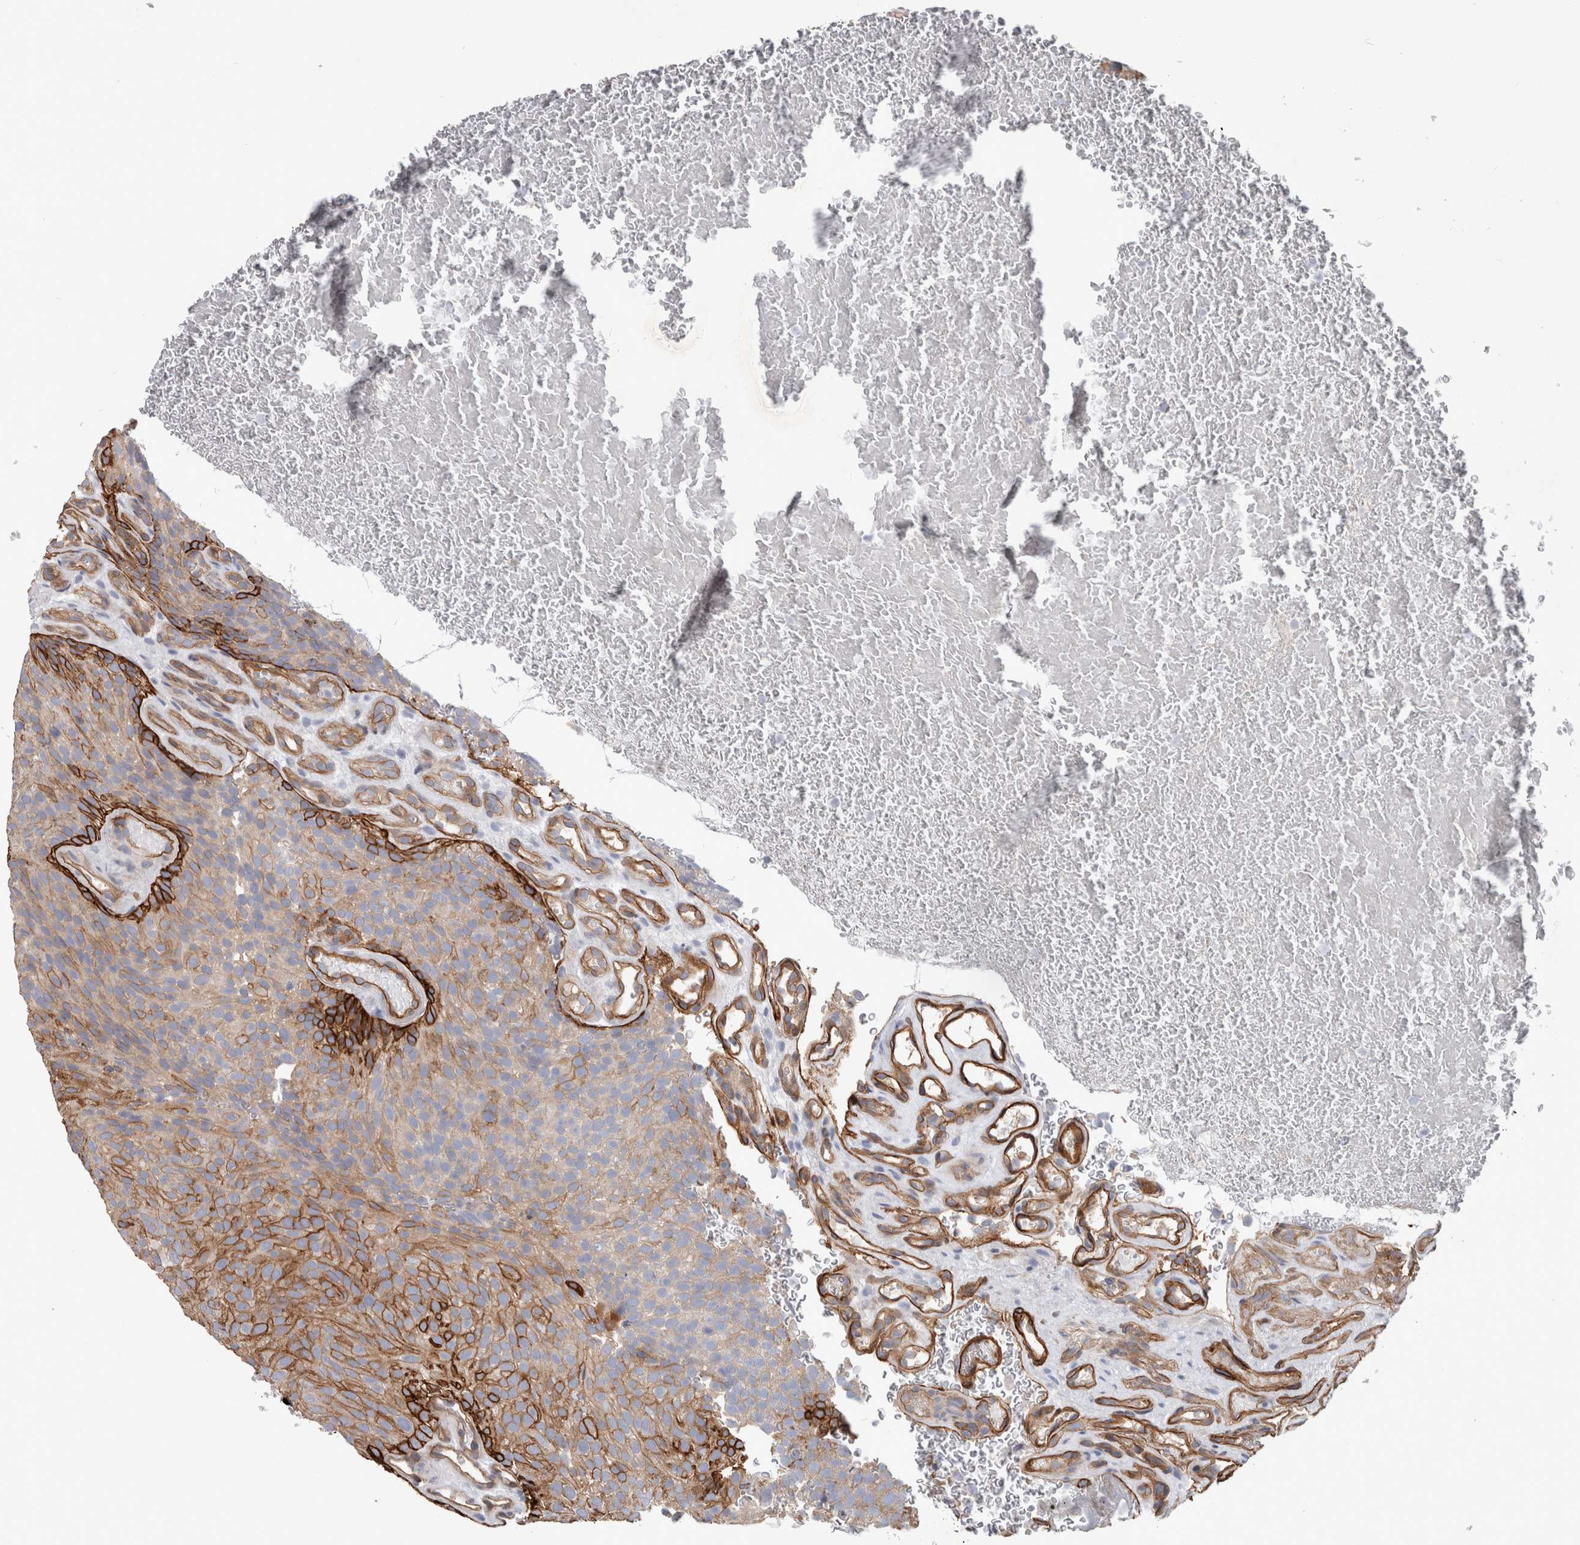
{"staining": {"intensity": "strong", "quantity": "25%-75%", "location": "cytoplasmic/membranous"}, "tissue": "urothelial cancer", "cell_type": "Tumor cells", "image_type": "cancer", "snomed": [{"axis": "morphology", "description": "Urothelial carcinoma, Low grade"}, {"axis": "topography", "description": "Urinary bladder"}], "caption": "The immunohistochemical stain highlights strong cytoplasmic/membranous expression in tumor cells of low-grade urothelial carcinoma tissue. (DAB (3,3'-diaminobenzidine) = brown stain, brightfield microscopy at high magnification).", "gene": "BCAM", "patient": {"sex": "male", "age": 78}}